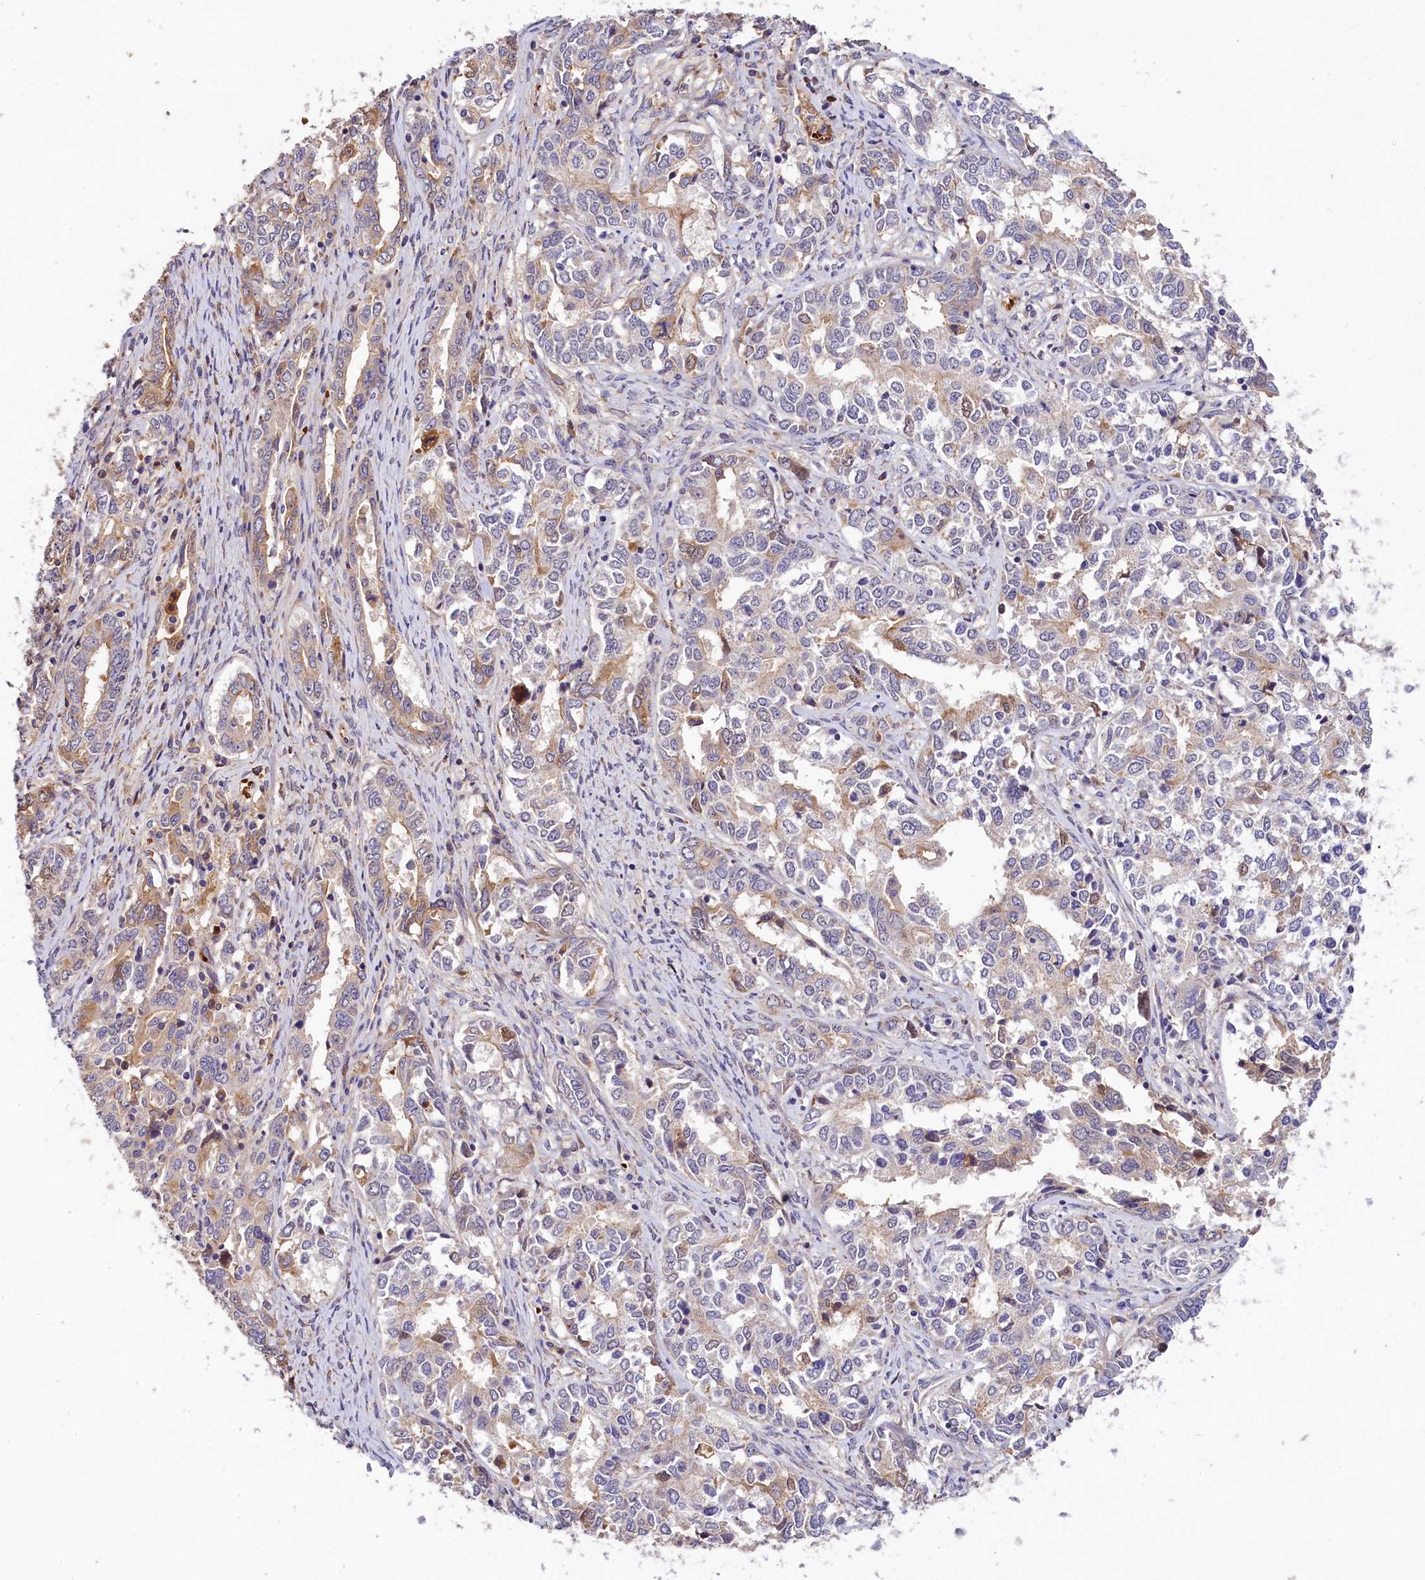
{"staining": {"intensity": "moderate", "quantity": "<25%", "location": "cytoplasmic/membranous"}, "tissue": "ovarian cancer", "cell_type": "Tumor cells", "image_type": "cancer", "snomed": [{"axis": "morphology", "description": "Carcinoma, endometroid"}, {"axis": "topography", "description": "Ovary"}], "caption": "Immunohistochemistry (IHC) image of human ovarian cancer stained for a protein (brown), which displays low levels of moderate cytoplasmic/membranous positivity in about <25% of tumor cells.", "gene": "PHAF1", "patient": {"sex": "female", "age": 62}}